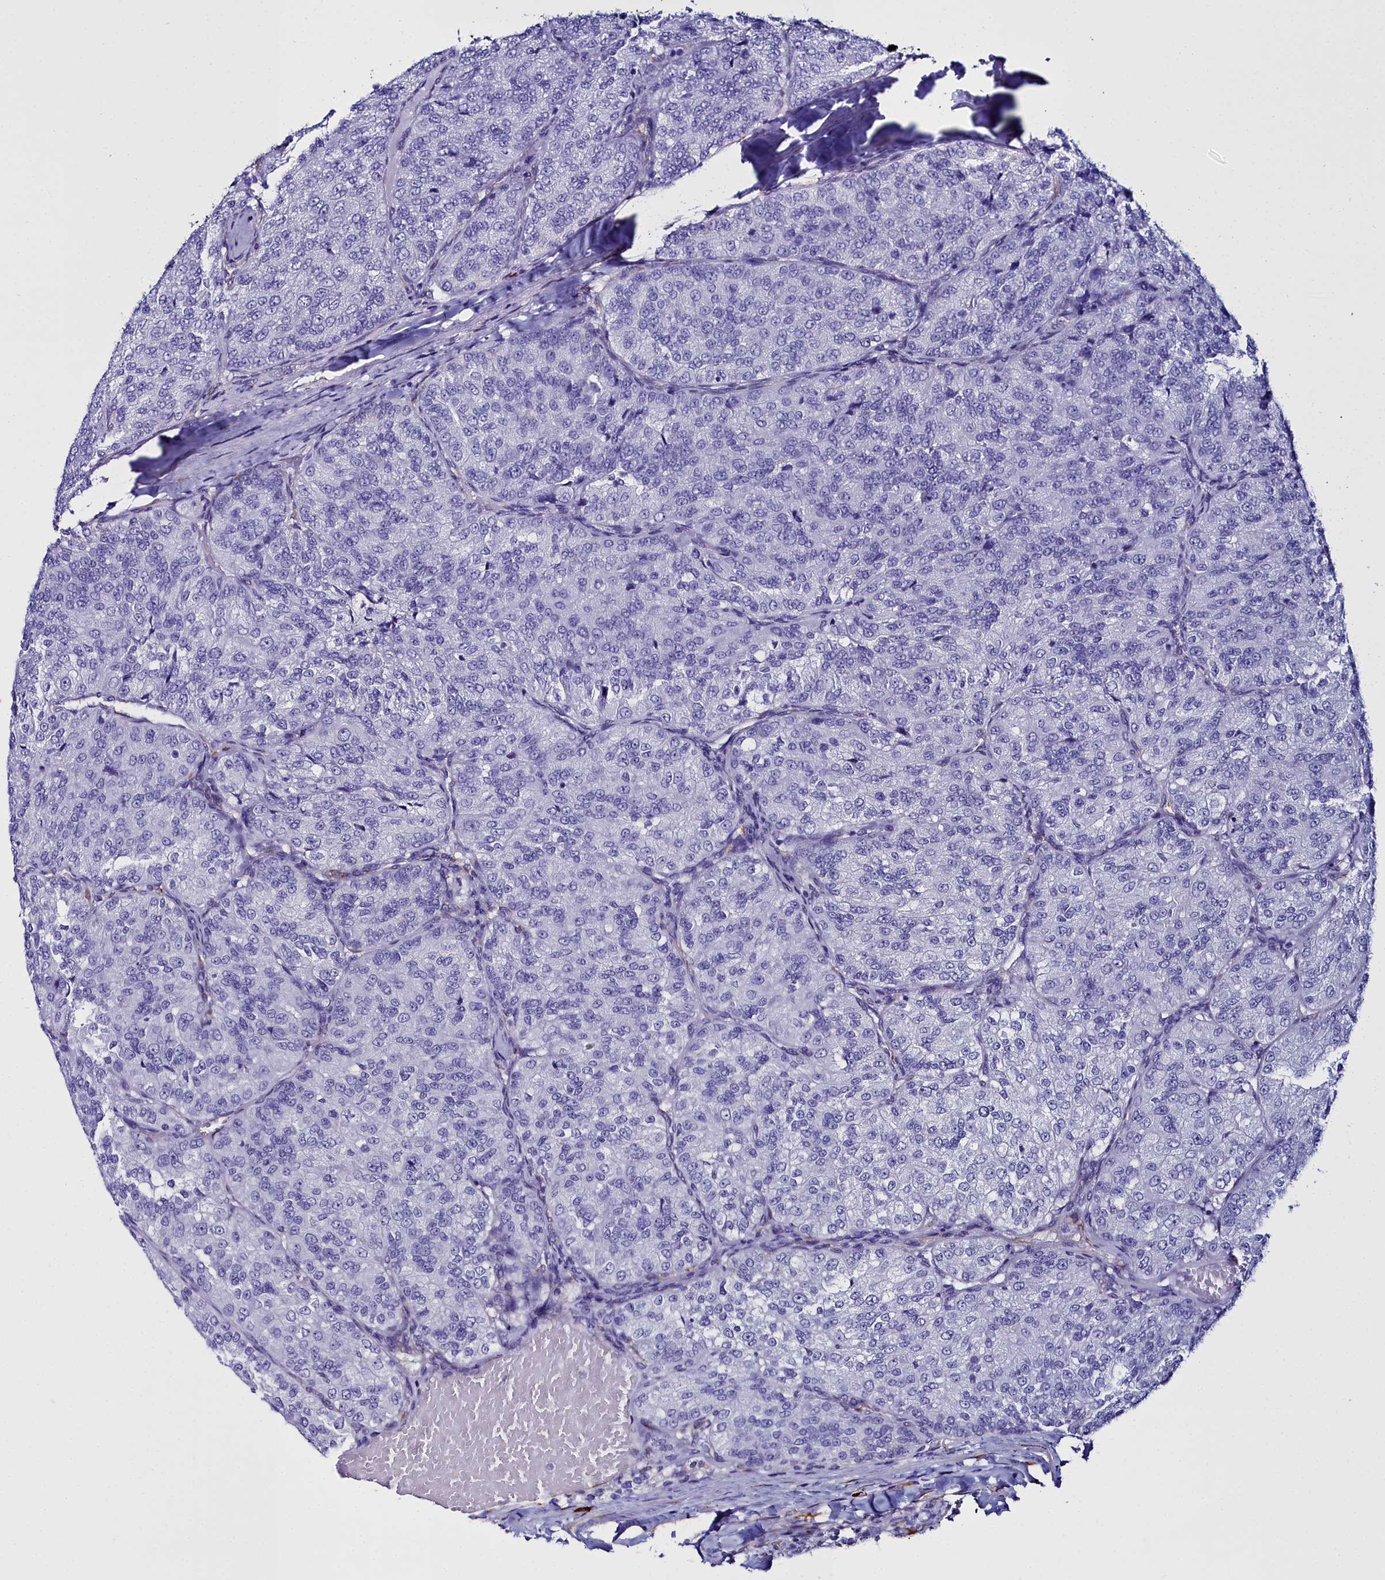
{"staining": {"intensity": "negative", "quantity": "none", "location": "none"}, "tissue": "renal cancer", "cell_type": "Tumor cells", "image_type": "cancer", "snomed": [{"axis": "morphology", "description": "Adenocarcinoma, NOS"}, {"axis": "topography", "description": "Kidney"}], "caption": "Renal cancer (adenocarcinoma) was stained to show a protein in brown. There is no significant staining in tumor cells. (Stains: DAB IHC with hematoxylin counter stain, Microscopy: brightfield microscopy at high magnification).", "gene": "TXNDC5", "patient": {"sex": "female", "age": 63}}